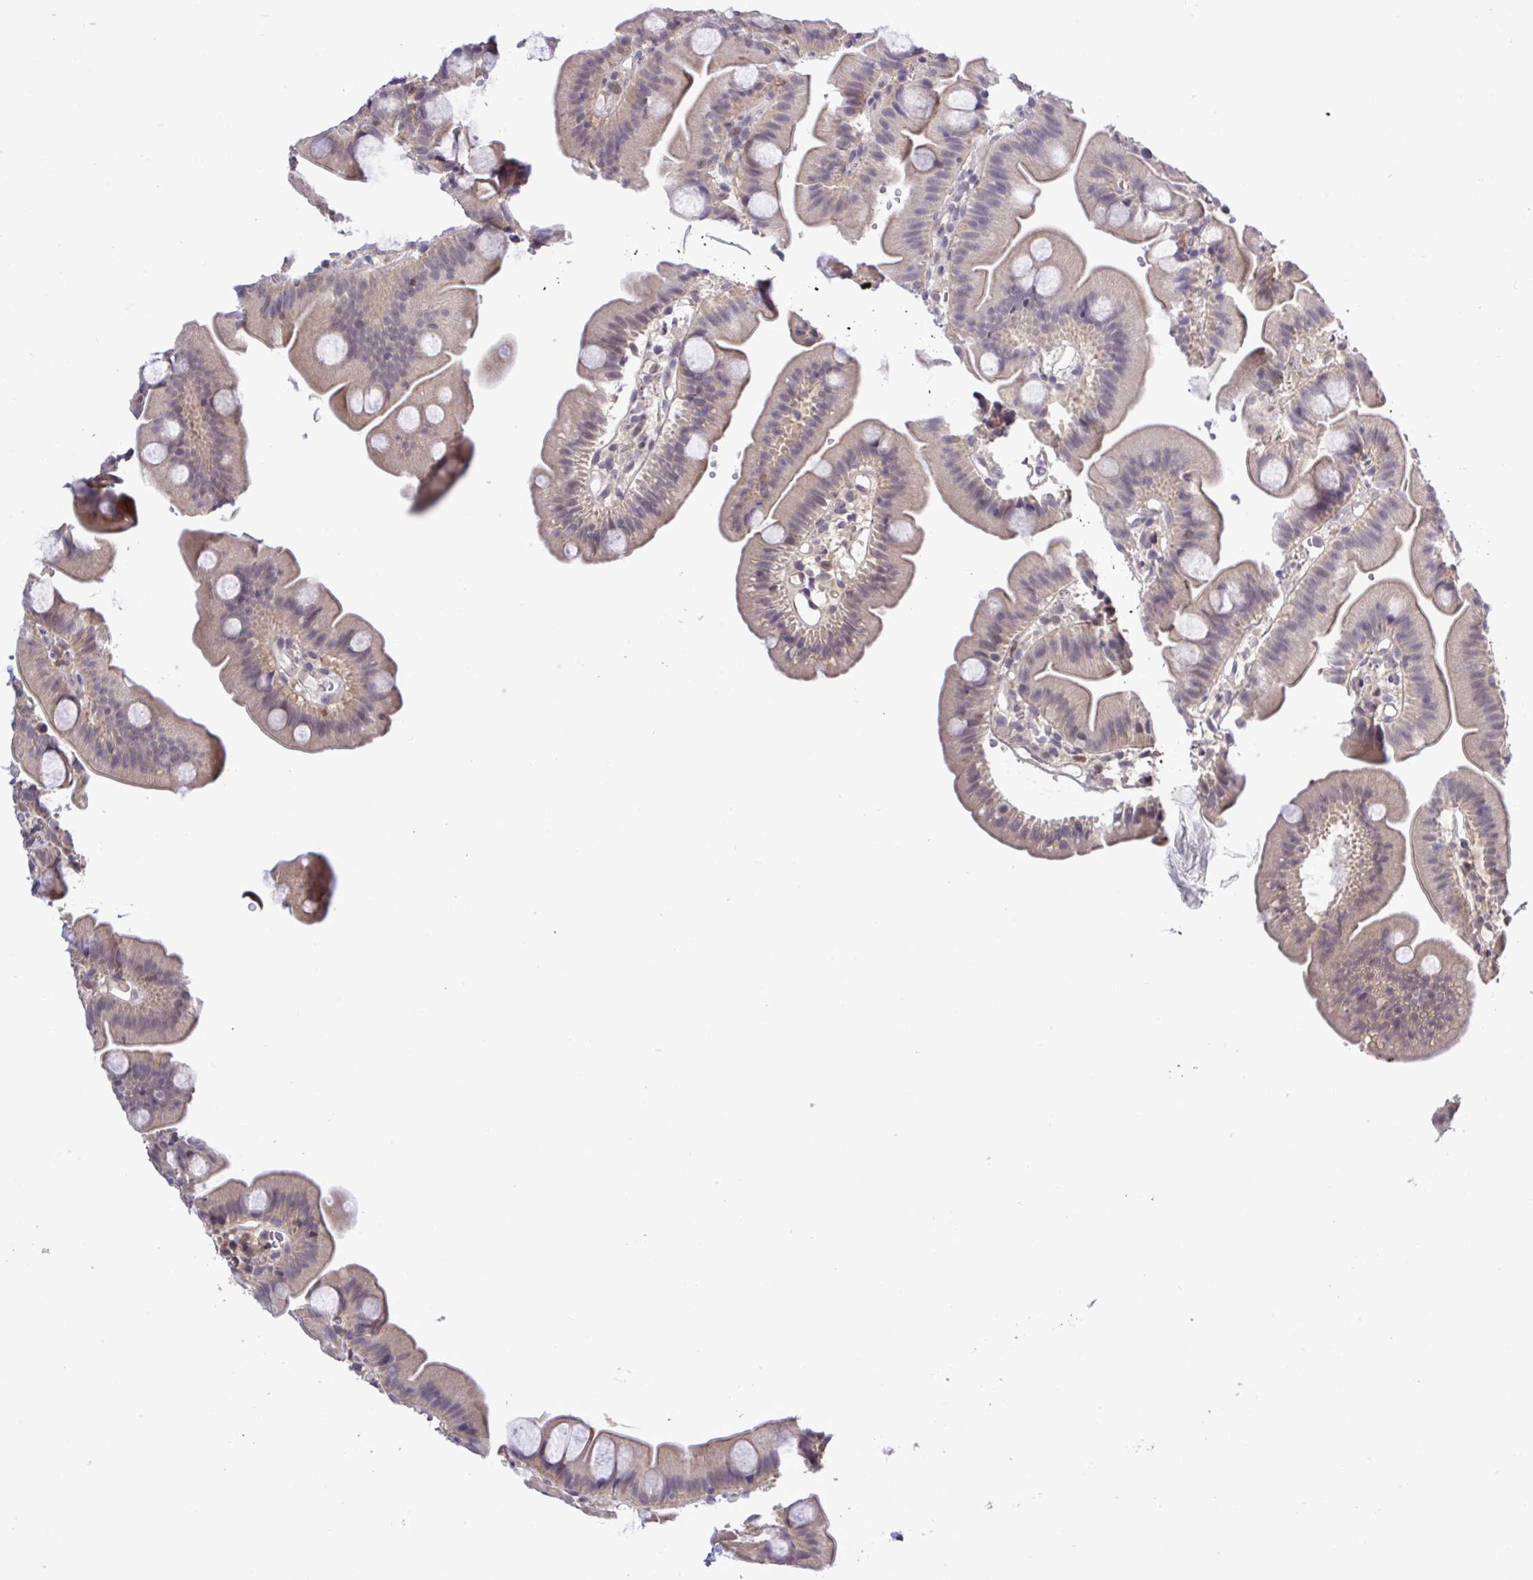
{"staining": {"intensity": "moderate", "quantity": "25%-75%", "location": "nuclear"}, "tissue": "small intestine", "cell_type": "Glandular cells", "image_type": "normal", "snomed": [{"axis": "morphology", "description": "Normal tissue, NOS"}, {"axis": "topography", "description": "Small intestine"}], "caption": "Small intestine stained for a protein shows moderate nuclear positivity in glandular cells. Nuclei are stained in blue.", "gene": "ZNF444", "patient": {"sex": "female", "age": 68}}